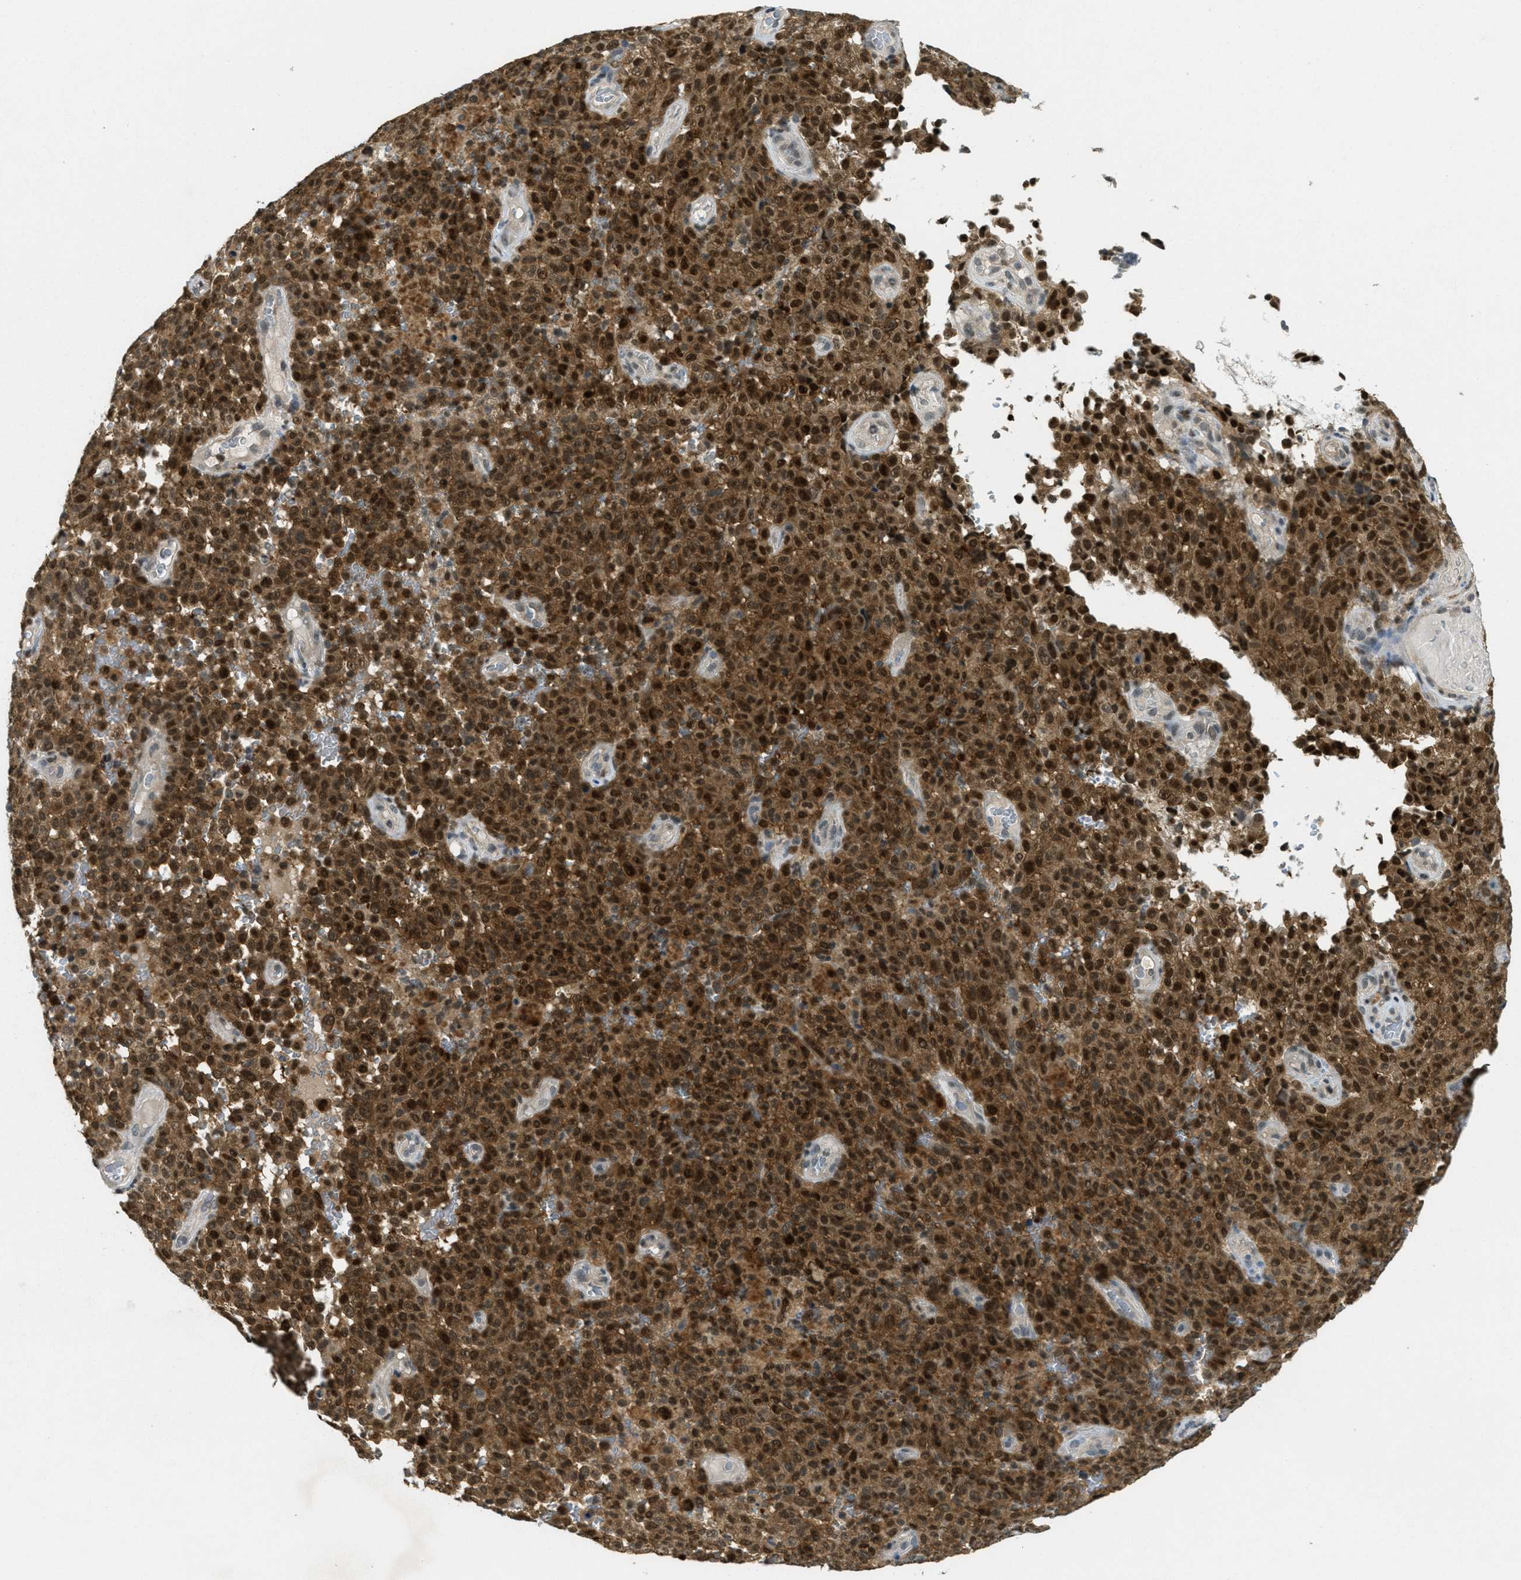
{"staining": {"intensity": "strong", "quantity": ">75%", "location": "cytoplasmic/membranous,nuclear"}, "tissue": "melanoma", "cell_type": "Tumor cells", "image_type": "cancer", "snomed": [{"axis": "morphology", "description": "Malignant melanoma, NOS"}, {"axis": "topography", "description": "Skin"}], "caption": "Malignant melanoma stained with DAB (3,3'-diaminobenzidine) immunohistochemistry (IHC) reveals high levels of strong cytoplasmic/membranous and nuclear positivity in approximately >75% of tumor cells.", "gene": "DNAJB1", "patient": {"sex": "female", "age": 82}}